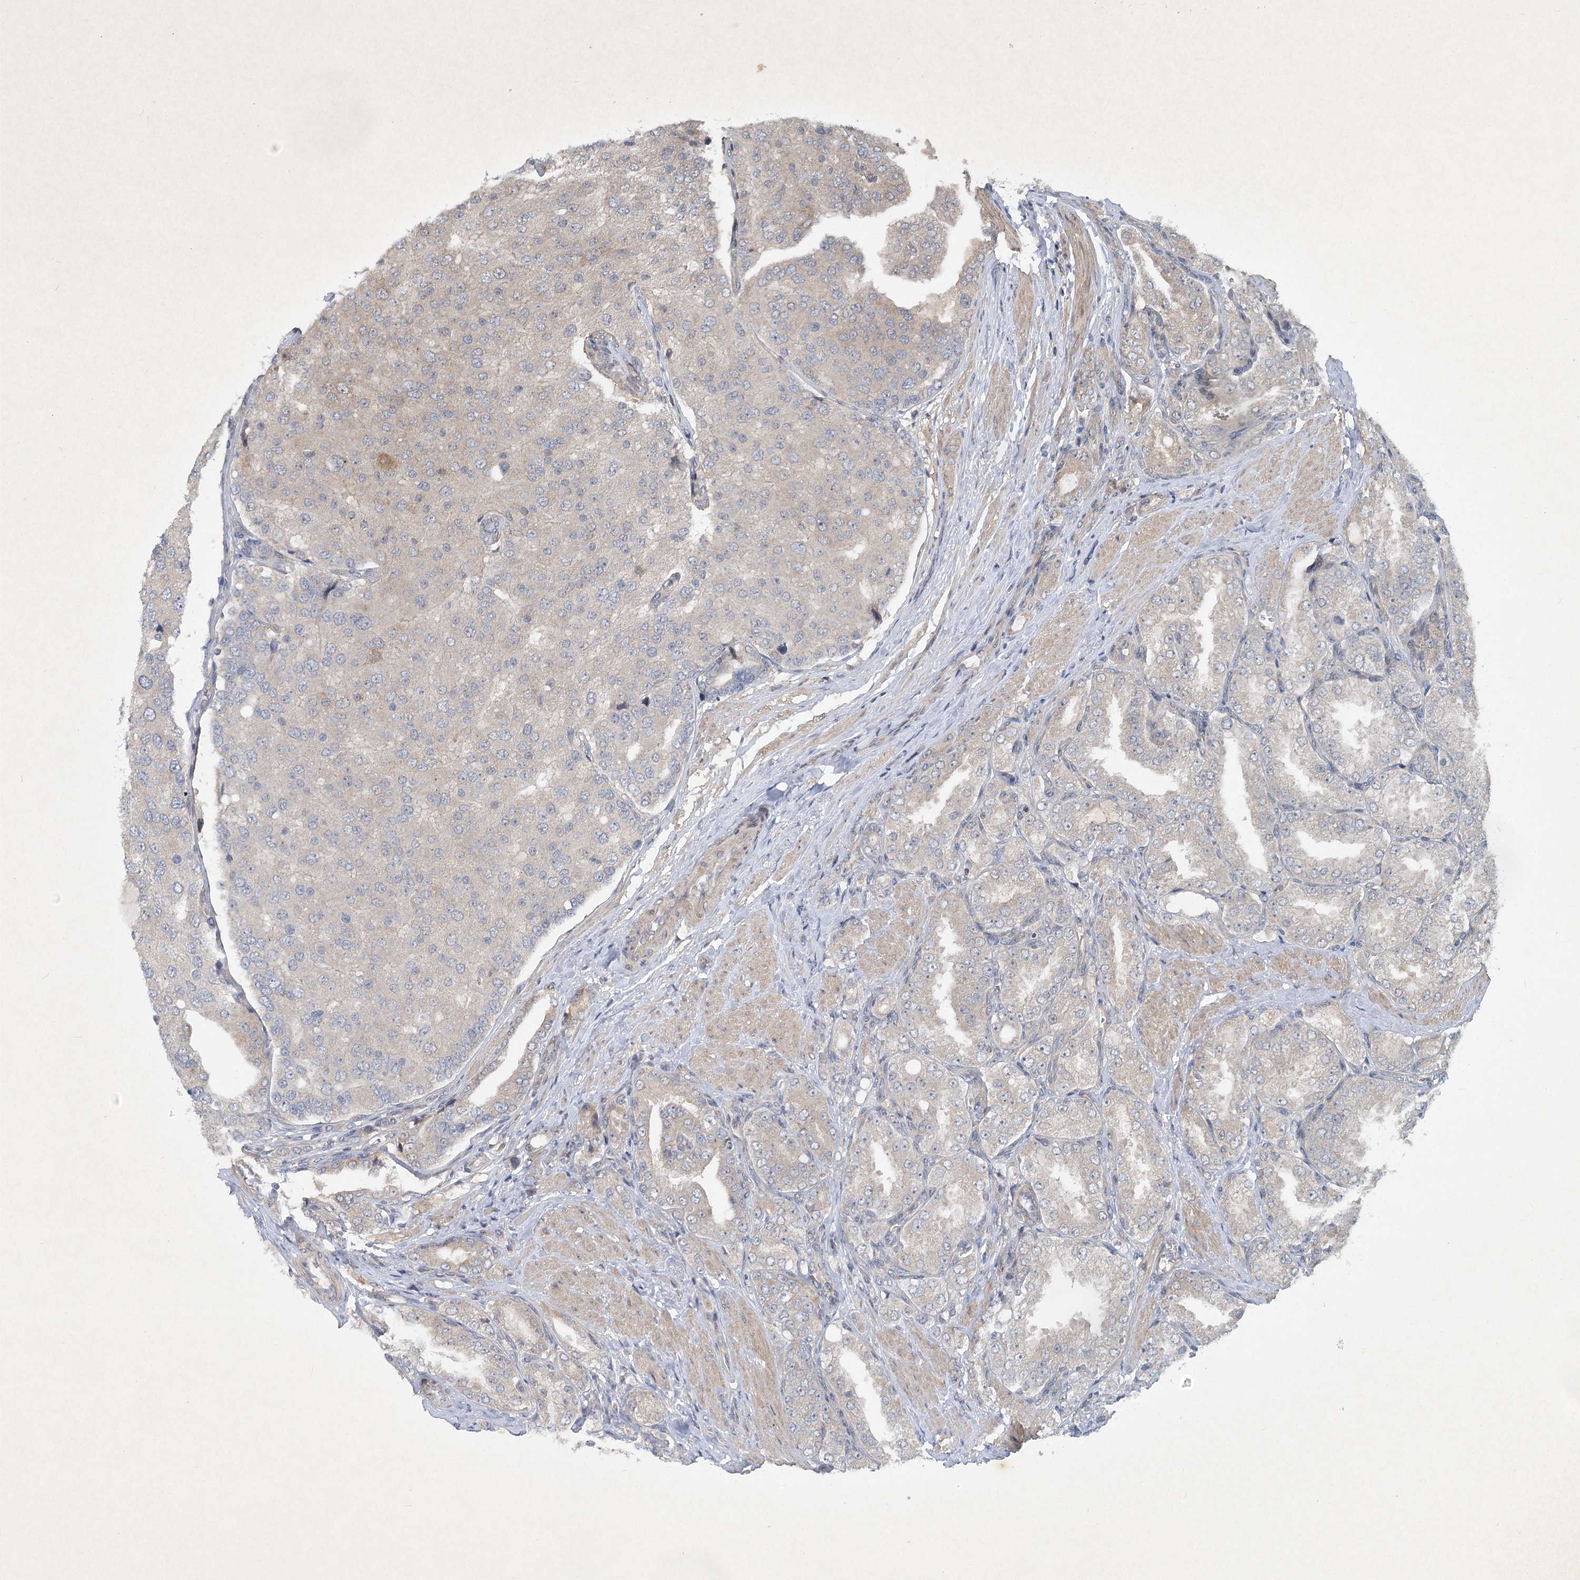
{"staining": {"intensity": "negative", "quantity": "none", "location": "none"}, "tissue": "prostate cancer", "cell_type": "Tumor cells", "image_type": "cancer", "snomed": [{"axis": "morphology", "description": "Adenocarcinoma, High grade"}, {"axis": "topography", "description": "Prostate"}], "caption": "This is an IHC micrograph of human prostate cancer (adenocarcinoma (high-grade)). There is no positivity in tumor cells.", "gene": "INSIG2", "patient": {"sex": "male", "age": 50}}